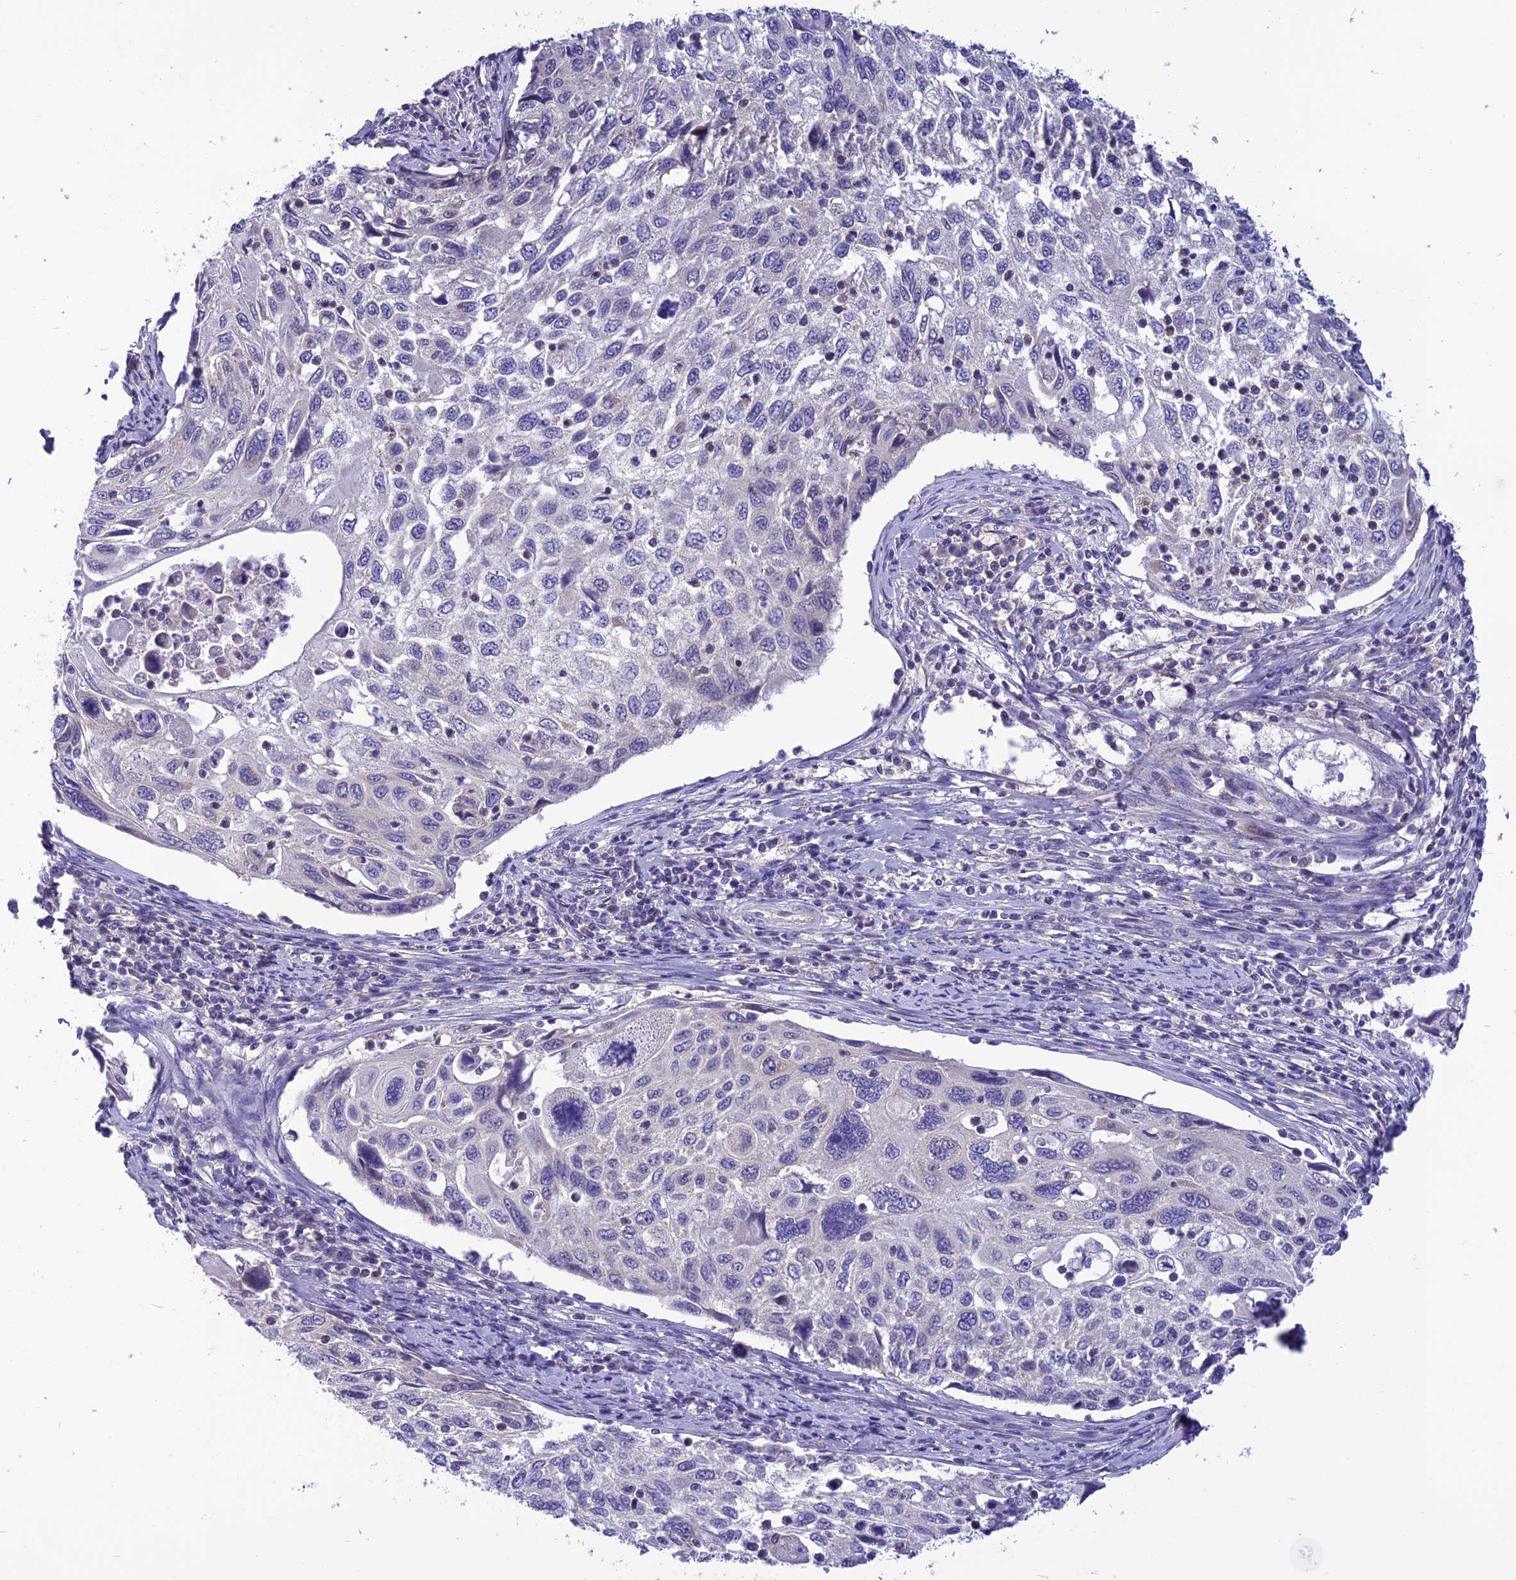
{"staining": {"intensity": "negative", "quantity": "none", "location": "none"}, "tissue": "cervical cancer", "cell_type": "Tumor cells", "image_type": "cancer", "snomed": [{"axis": "morphology", "description": "Squamous cell carcinoma, NOS"}, {"axis": "topography", "description": "Cervix"}], "caption": "The histopathology image shows no staining of tumor cells in cervical cancer (squamous cell carcinoma).", "gene": "PSMF1", "patient": {"sex": "female", "age": 70}}